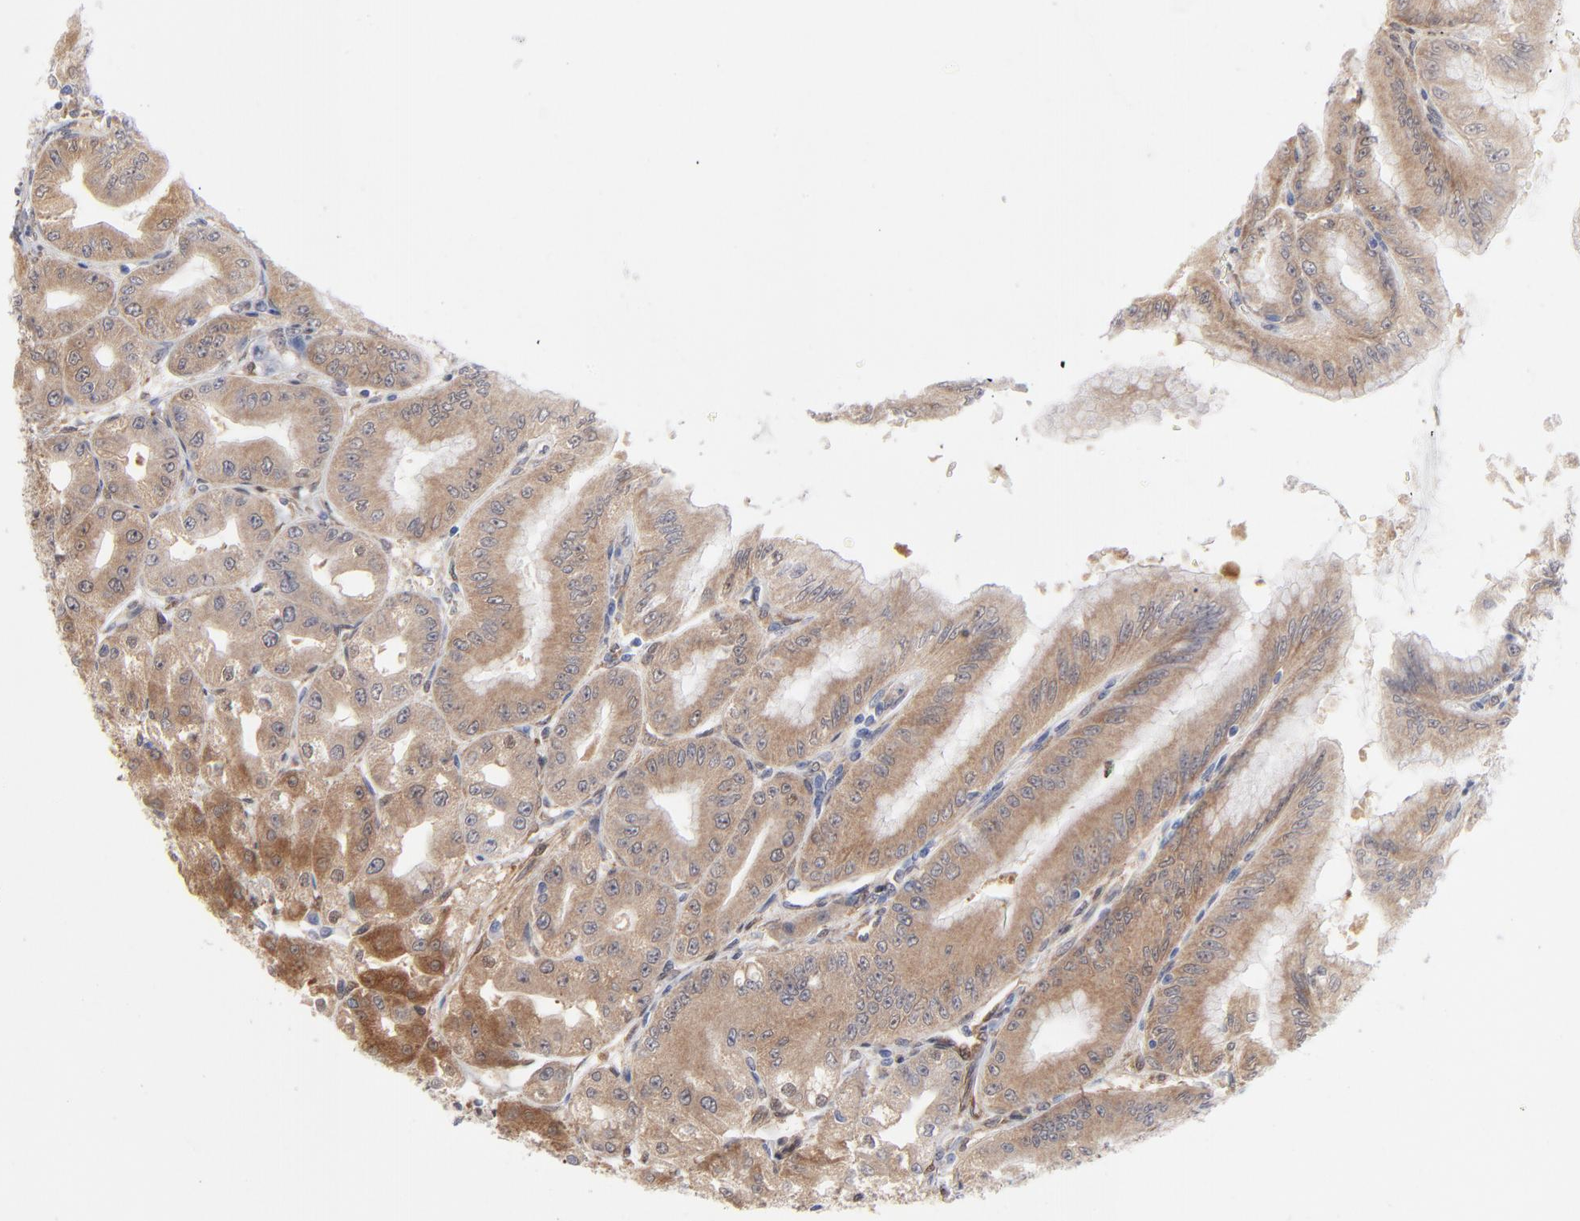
{"staining": {"intensity": "moderate", "quantity": ">75%", "location": "cytoplasmic/membranous"}, "tissue": "stomach", "cell_type": "Glandular cells", "image_type": "normal", "snomed": [{"axis": "morphology", "description": "Normal tissue, NOS"}, {"axis": "topography", "description": "Stomach, lower"}], "caption": "Protein positivity by immunohistochemistry (IHC) shows moderate cytoplasmic/membranous positivity in about >75% of glandular cells in unremarkable stomach. The staining was performed using DAB to visualize the protein expression in brown, while the nuclei were stained in blue with hematoxylin (Magnification: 20x).", "gene": "ARRB1", "patient": {"sex": "male", "age": 71}}